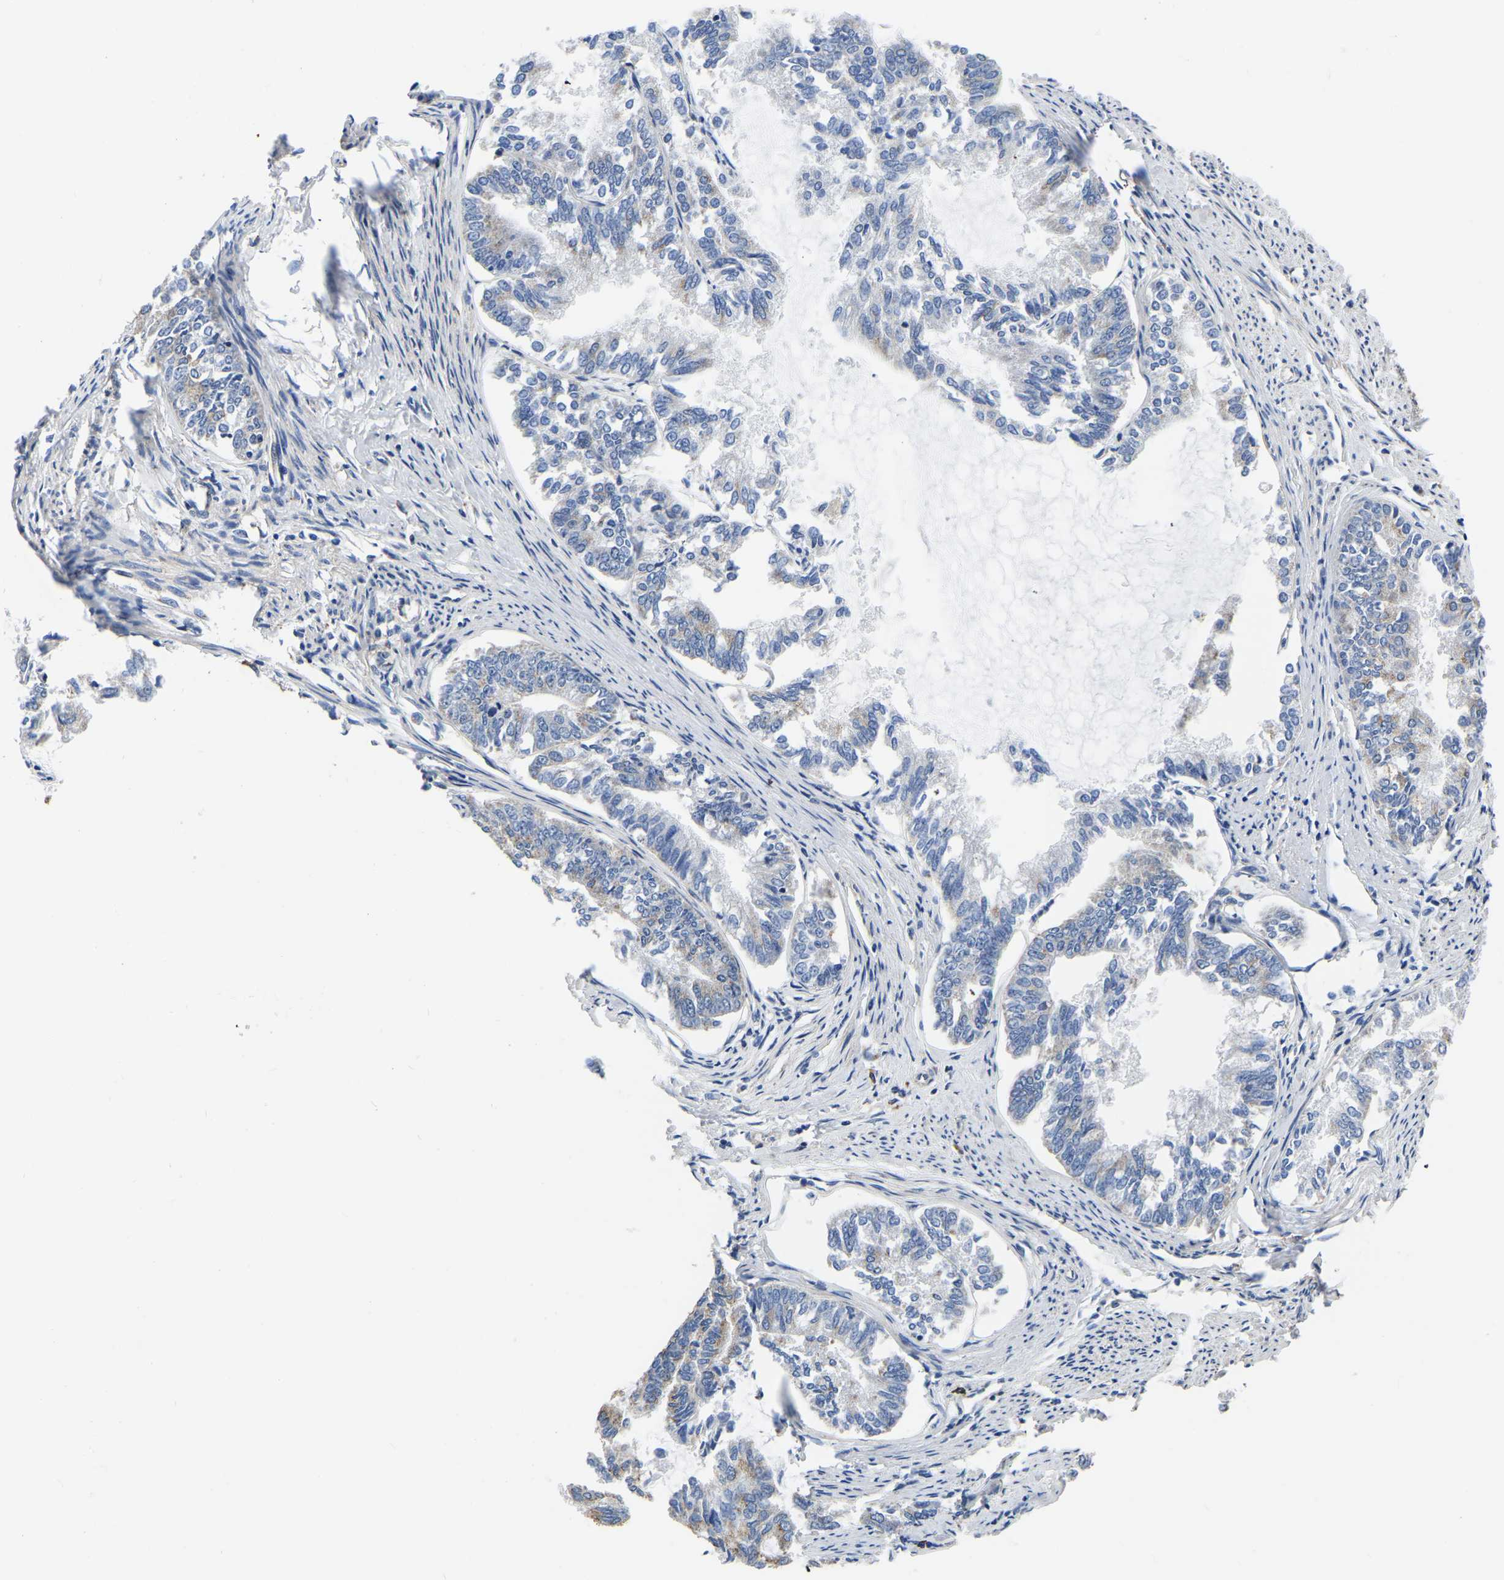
{"staining": {"intensity": "weak", "quantity": "<25%", "location": "cytoplasmic/membranous"}, "tissue": "endometrial cancer", "cell_type": "Tumor cells", "image_type": "cancer", "snomed": [{"axis": "morphology", "description": "Adenocarcinoma, NOS"}, {"axis": "topography", "description": "Endometrium"}], "caption": "Tumor cells are negative for brown protein staining in endometrial cancer (adenocarcinoma).", "gene": "PDLIM7", "patient": {"sex": "female", "age": 86}}